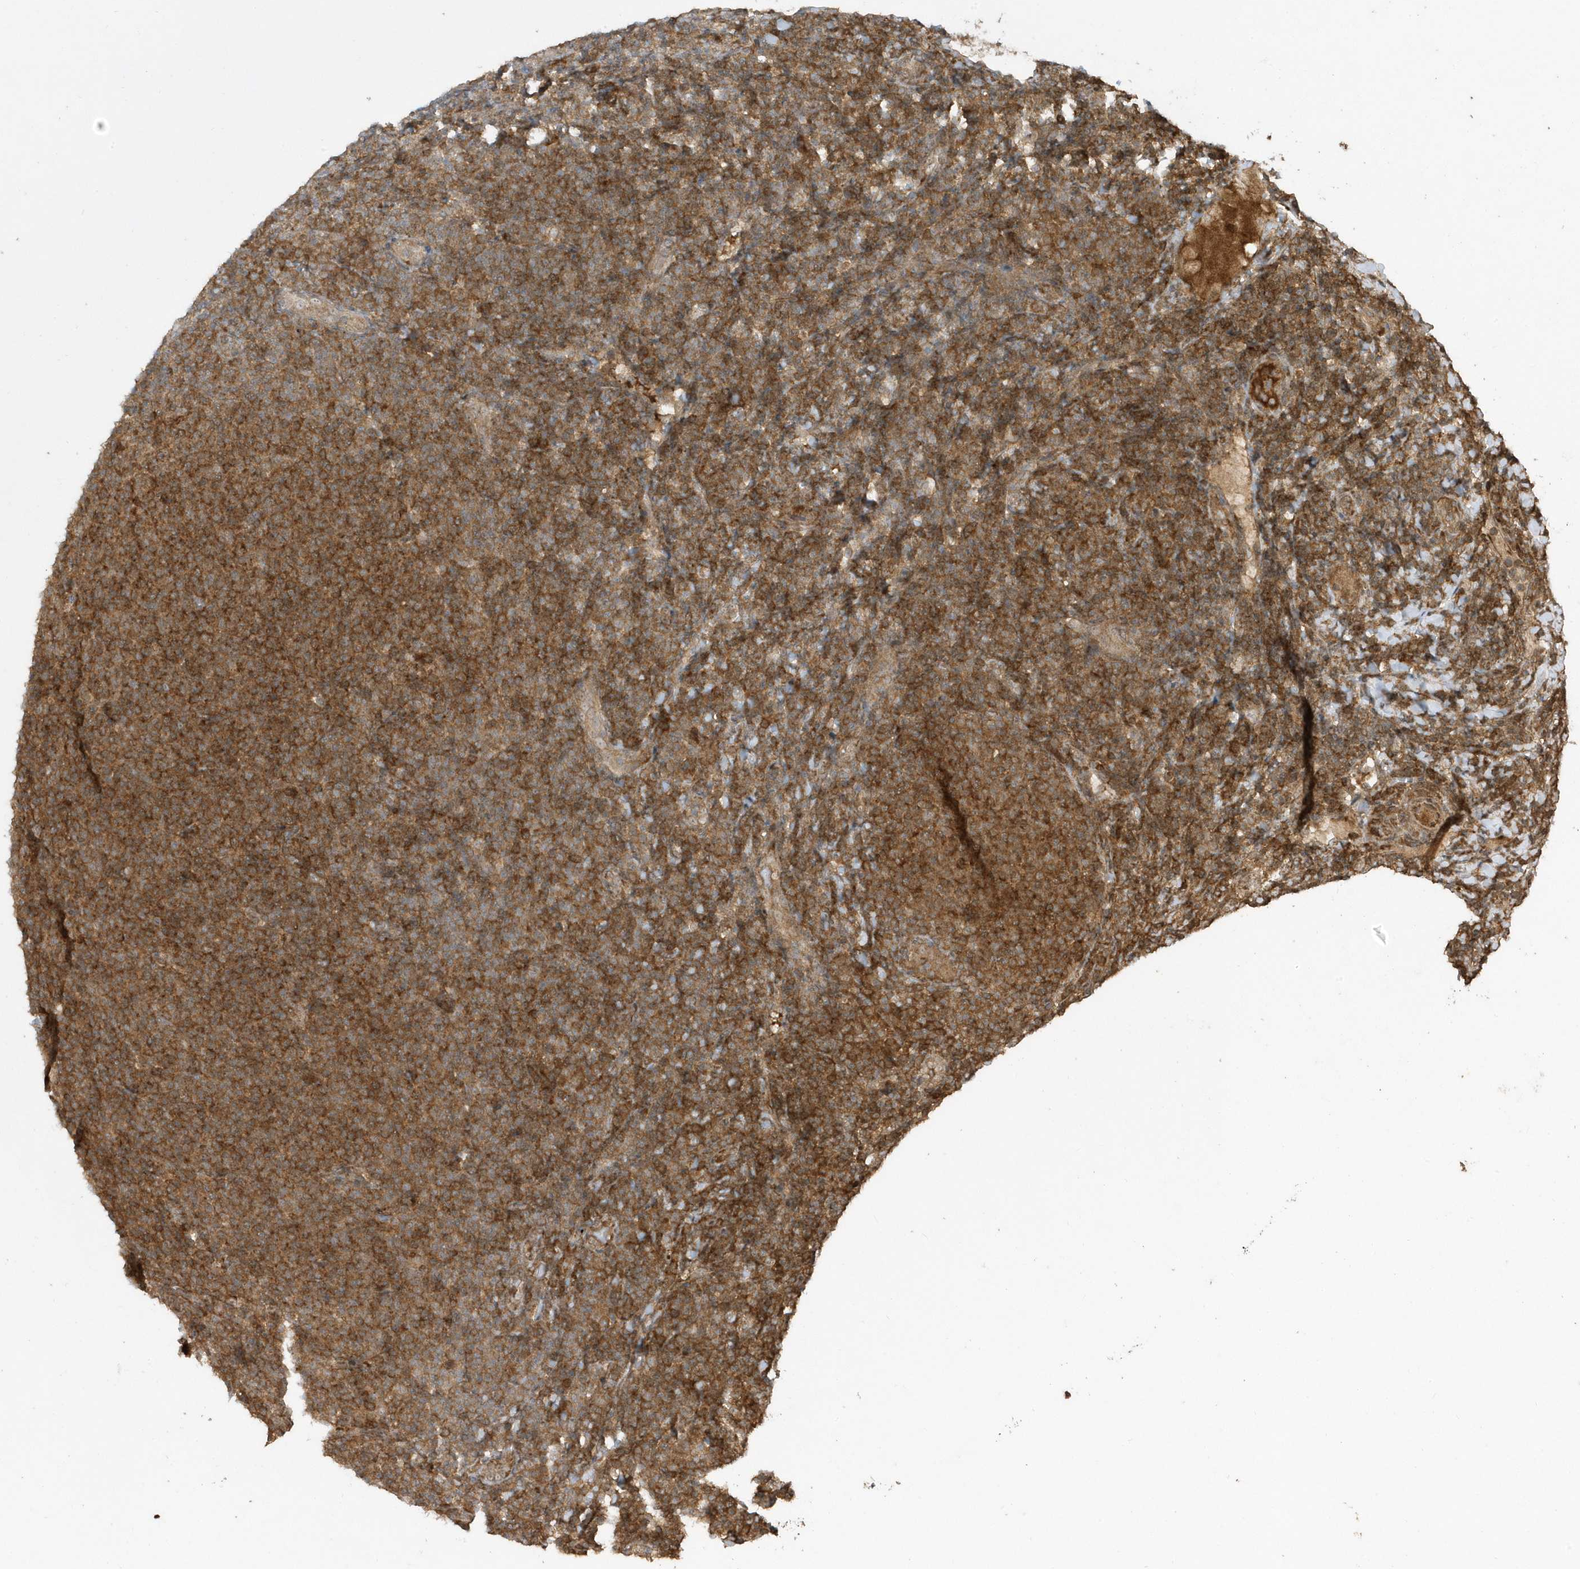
{"staining": {"intensity": "moderate", "quantity": ">75%", "location": "cytoplasmic/membranous"}, "tissue": "lymphoma", "cell_type": "Tumor cells", "image_type": "cancer", "snomed": [{"axis": "morphology", "description": "Malignant lymphoma, non-Hodgkin's type, Low grade"}, {"axis": "topography", "description": "Lymph node"}], "caption": "IHC histopathology image of neoplastic tissue: human low-grade malignant lymphoma, non-Hodgkin's type stained using immunohistochemistry (IHC) exhibits medium levels of moderate protein expression localized specifically in the cytoplasmic/membranous of tumor cells, appearing as a cytoplasmic/membranous brown color.", "gene": "STAMBP", "patient": {"sex": "male", "age": 66}}